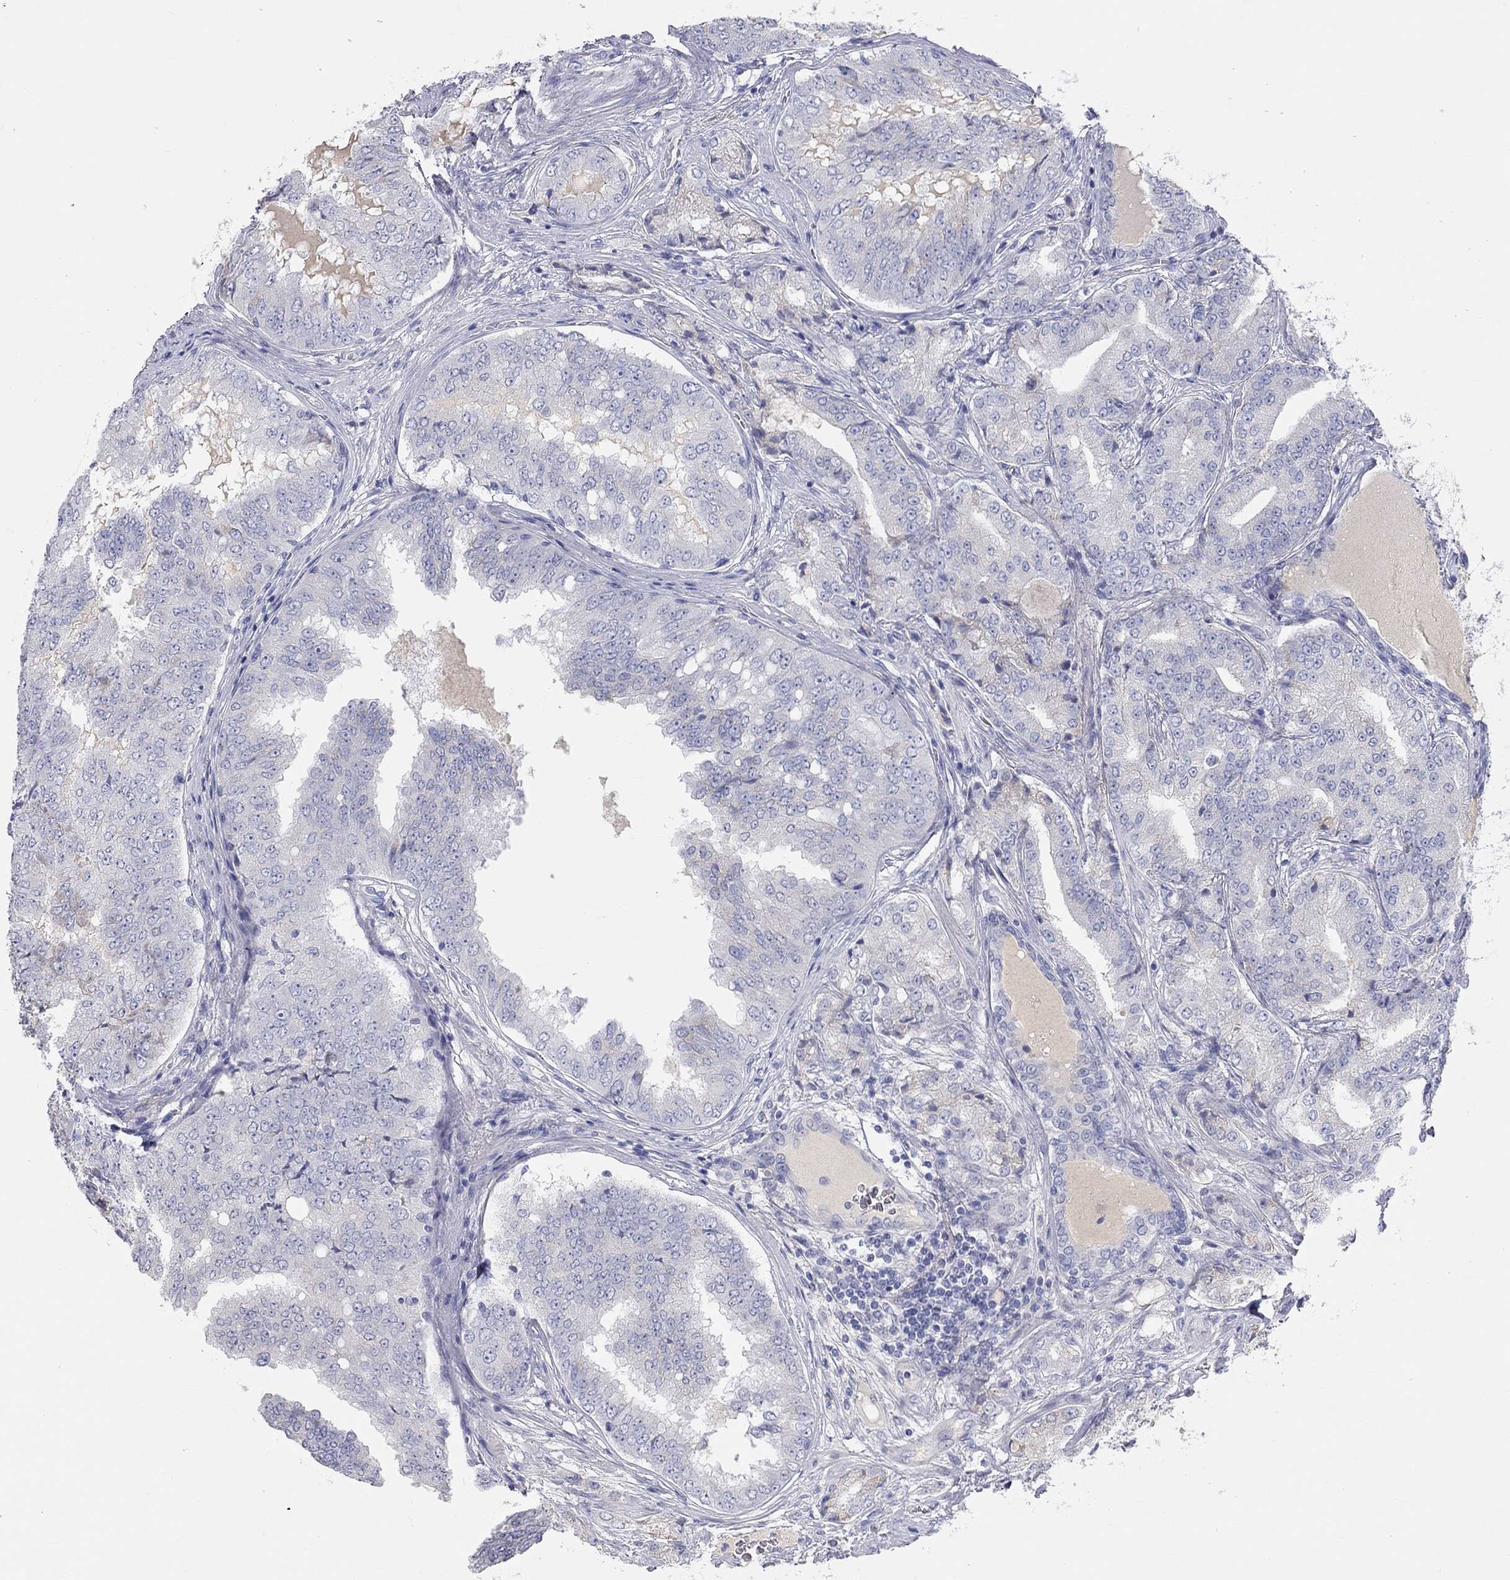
{"staining": {"intensity": "weak", "quantity": "<25%", "location": "cytoplasmic/membranous"}, "tissue": "prostate cancer", "cell_type": "Tumor cells", "image_type": "cancer", "snomed": [{"axis": "morphology", "description": "Adenocarcinoma, NOS"}, {"axis": "topography", "description": "Prostate"}], "caption": "Tumor cells show no significant protein positivity in prostate adenocarcinoma.", "gene": "ST7L", "patient": {"sex": "male", "age": 65}}